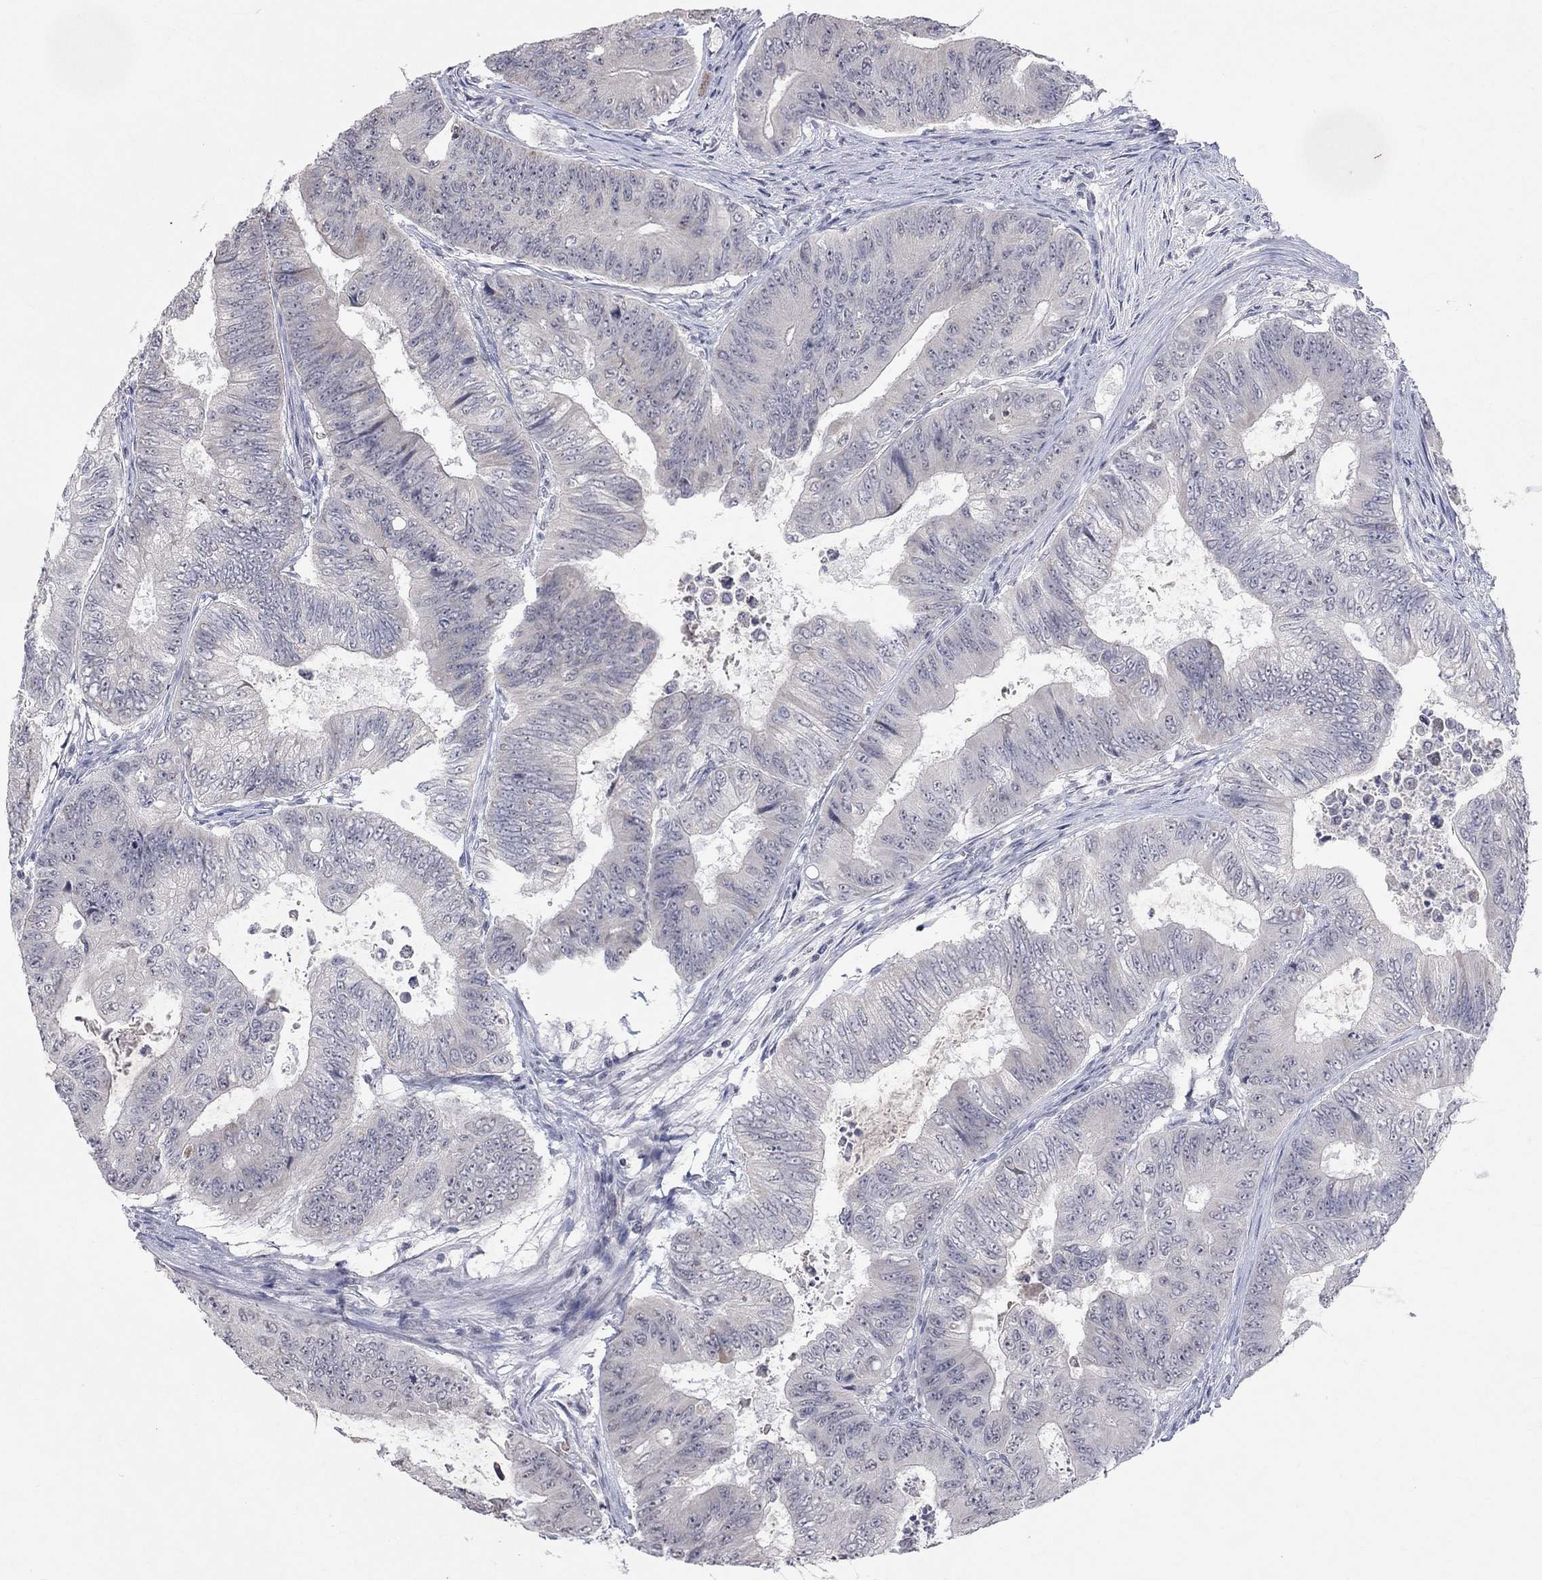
{"staining": {"intensity": "negative", "quantity": "none", "location": "none"}, "tissue": "colorectal cancer", "cell_type": "Tumor cells", "image_type": "cancer", "snomed": [{"axis": "morphology", "description": "Adenocarcinoma, NOS"}, {"axis": "topography", "description": "Colon"}], "caption": "Immunohistochemical staining of colorectal cancer (adenocarcinoma) displays no significant expression in tumor cells. (Brightfield microscopy of DAB (3,3'-diaminobenzidine) immunohistochemistry (IHC) at high magnification).", "gene": "TMEM143", "patient": {"sex": "female", "age": 48}}